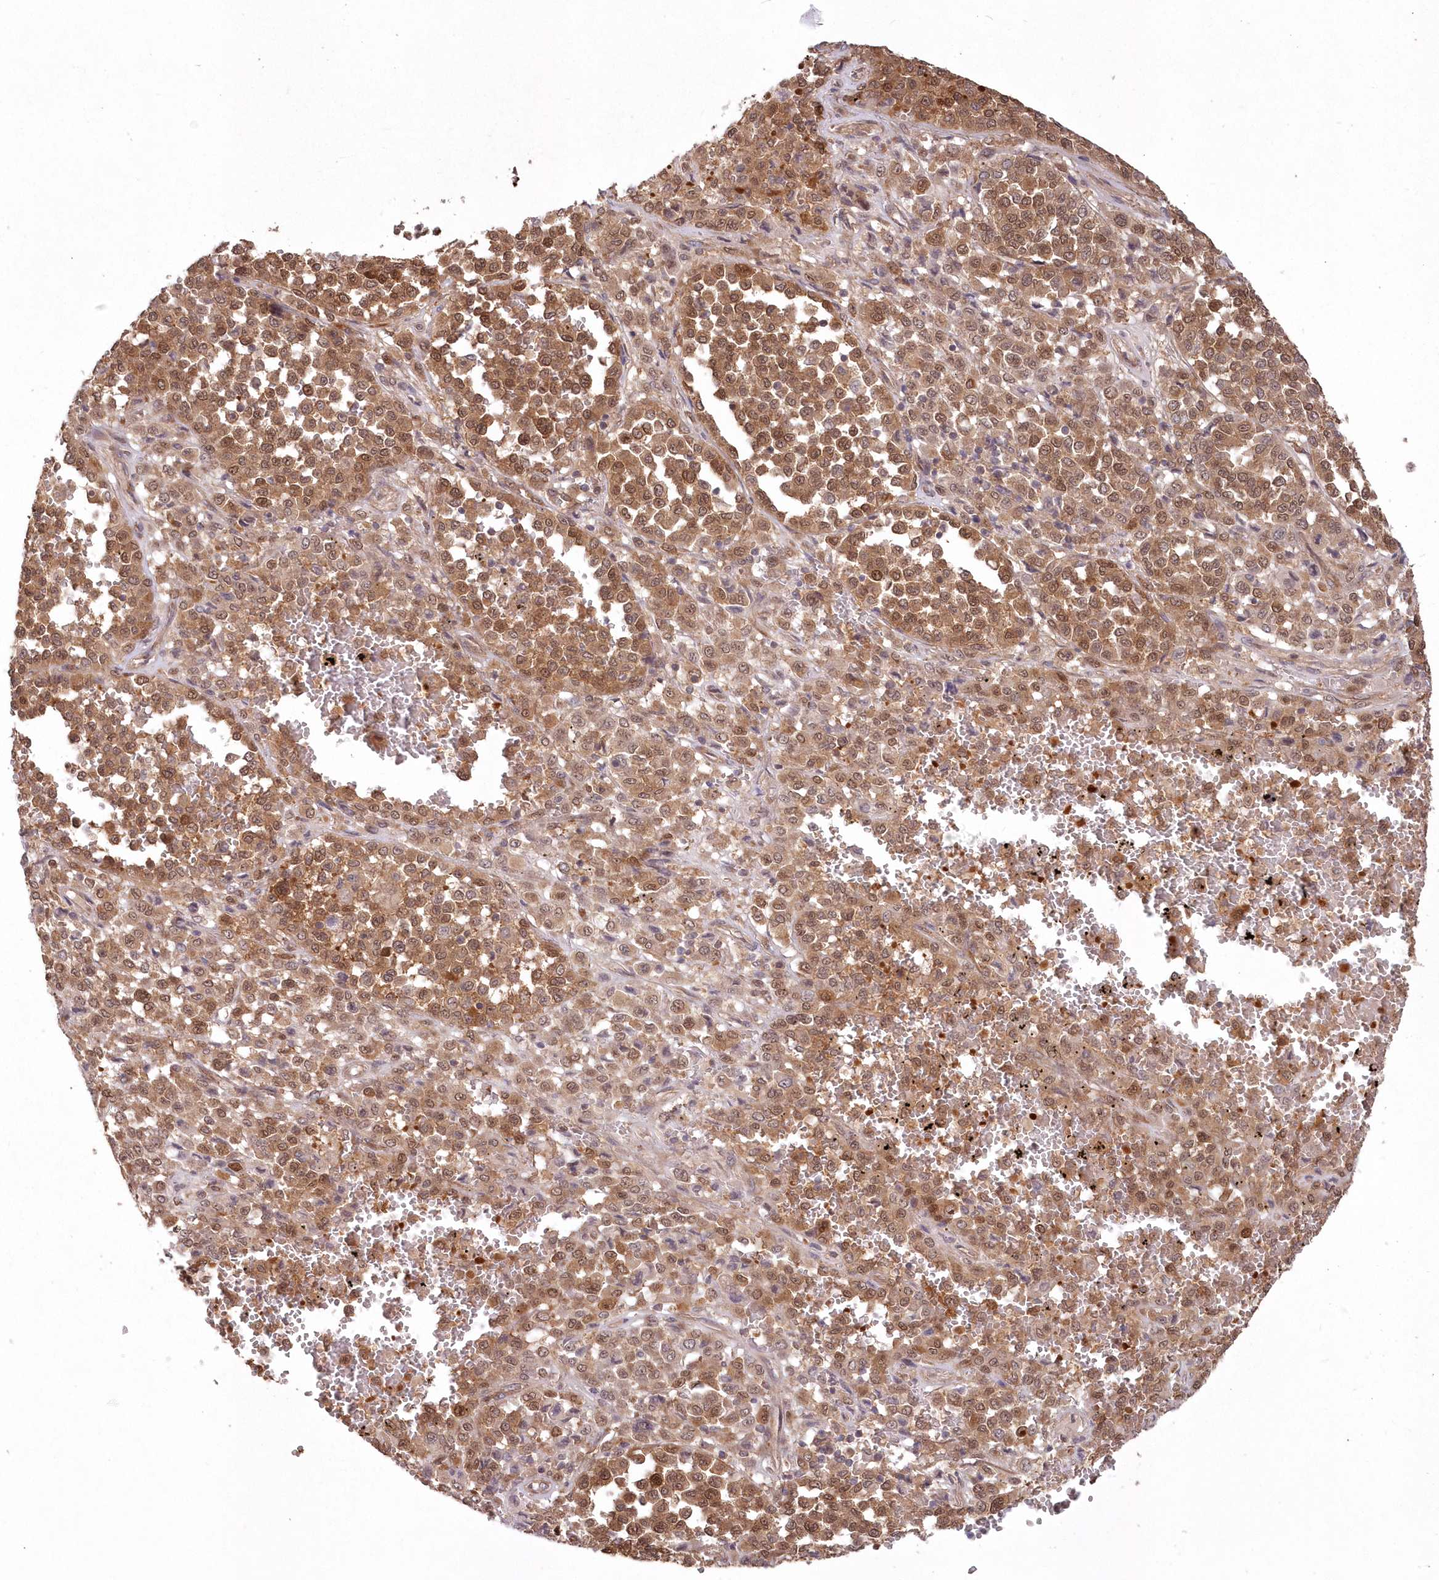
{"staining": {"intensity": "moderate", "quantity": ">75%", "location": "cytoplasmic/membranous,nuclear"}, "tissue": "melanoma", "cell_type": "Tumor cells", "image_type": "cancer", "snomed": [{"axis": "morphology", "description": "Malignant melanoma, Metastatic site"}, {"axis": "topography", "description": "Pancreas"}], "caption": "A medium amount of moderate cytoplasmic/membranous and nuclear expression is identified in about >75% of tumor cells in malignant melanoma (metastatic site) tissue.", "gene": "TBCA", "patient": {"sex": "female", "age": 30}}